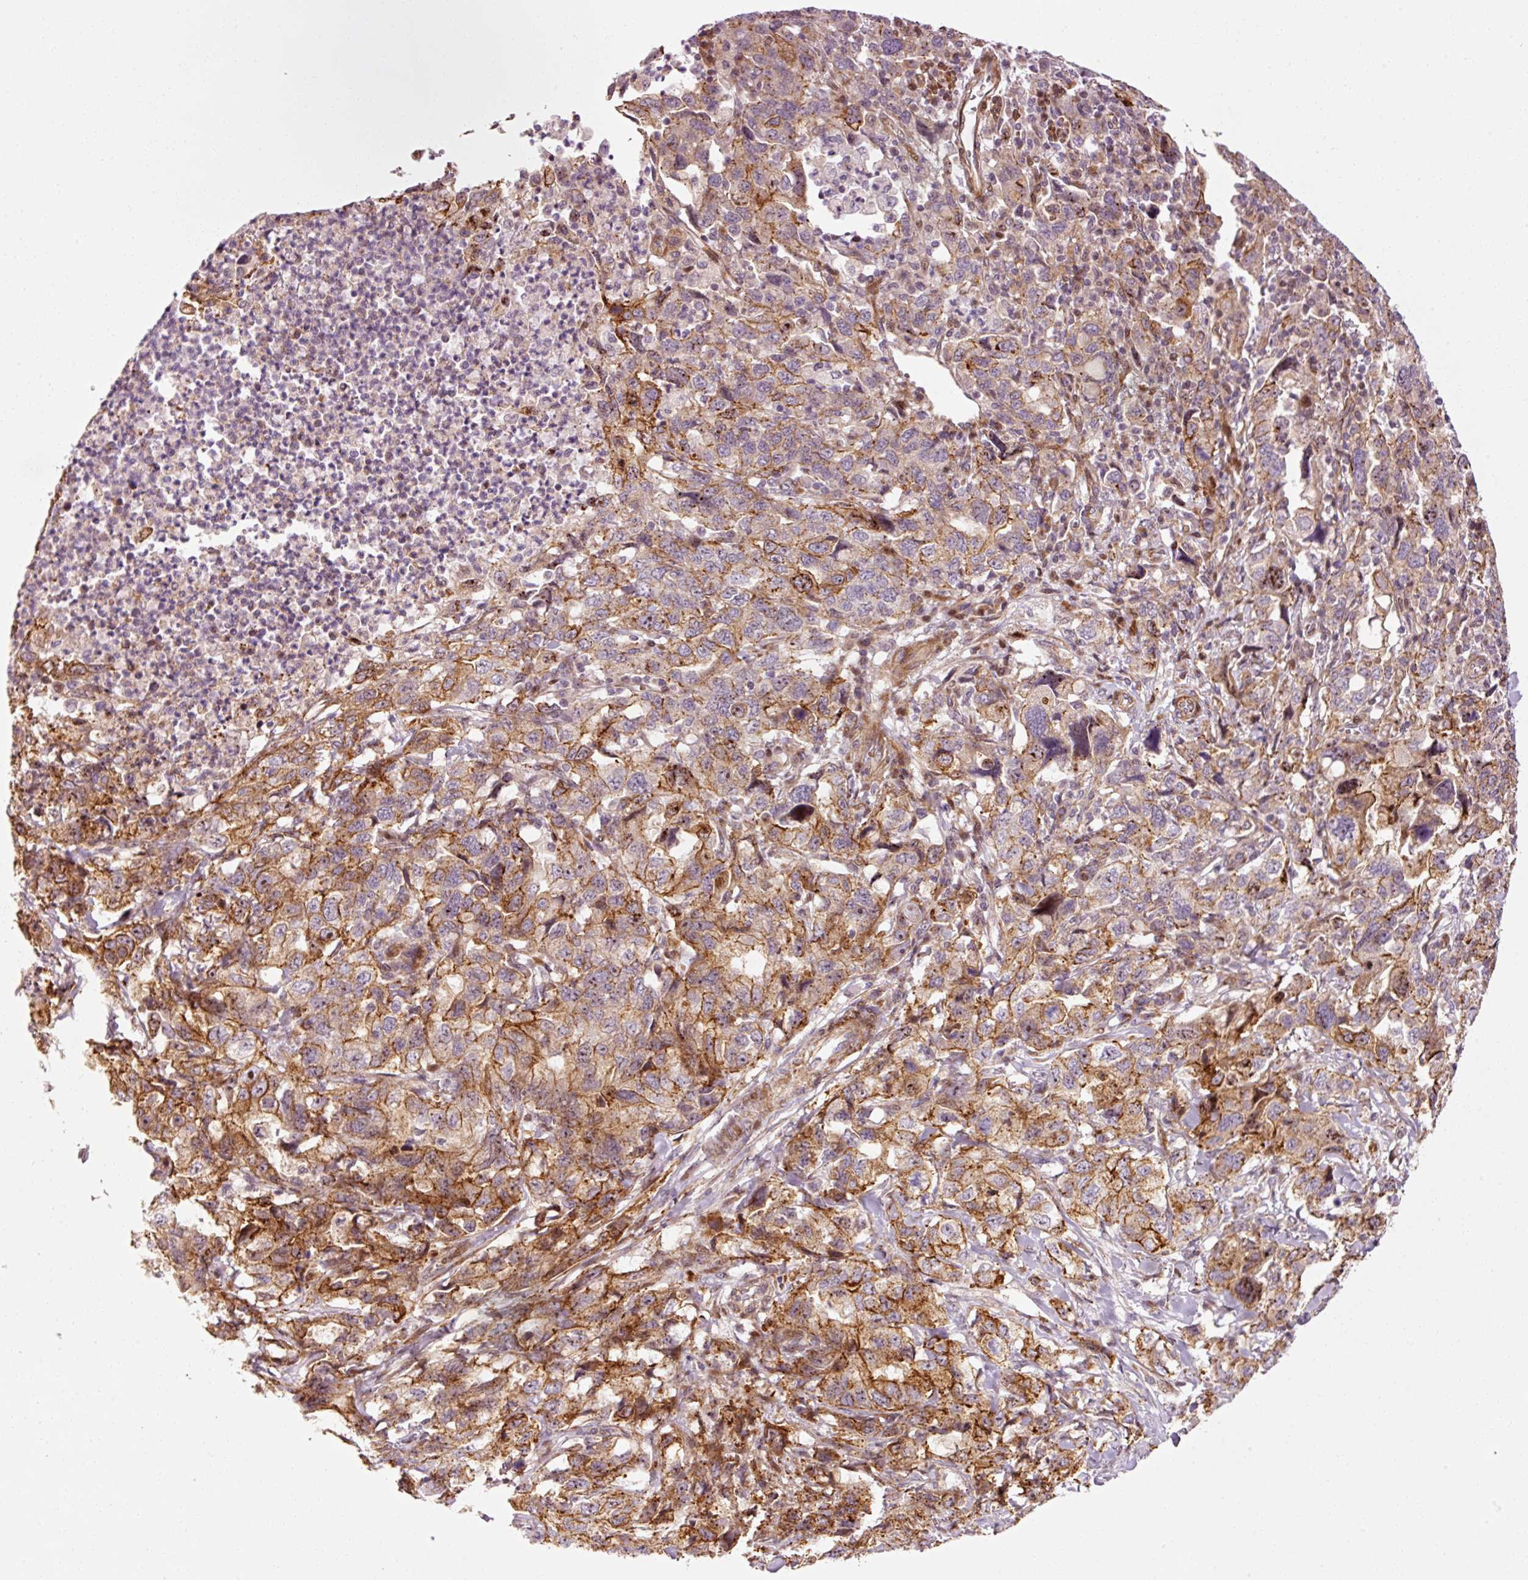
{"staining": {"intensity": "moderate", "quantity": ">75%", "location": "cytoplasmic/membranous"}, "tissue": "lung cancer", "cell_type": "Tumor cells", "image_type": "cancer", "snomed": [{"axis": "morphology", "description": "Adenocarcinoma, NOS"}, {"axis": "topography", "description": "Lung"}], "caption": "This image displays immunohistochemistry (IHC) staining of human lung adenocarcinoma, with medium moderate cytoplasmic/membranous expression in approximately >75% of tumor cells.", "gene": "ANKRD20A1", "patient": {"sex": "female", "age": 51}}